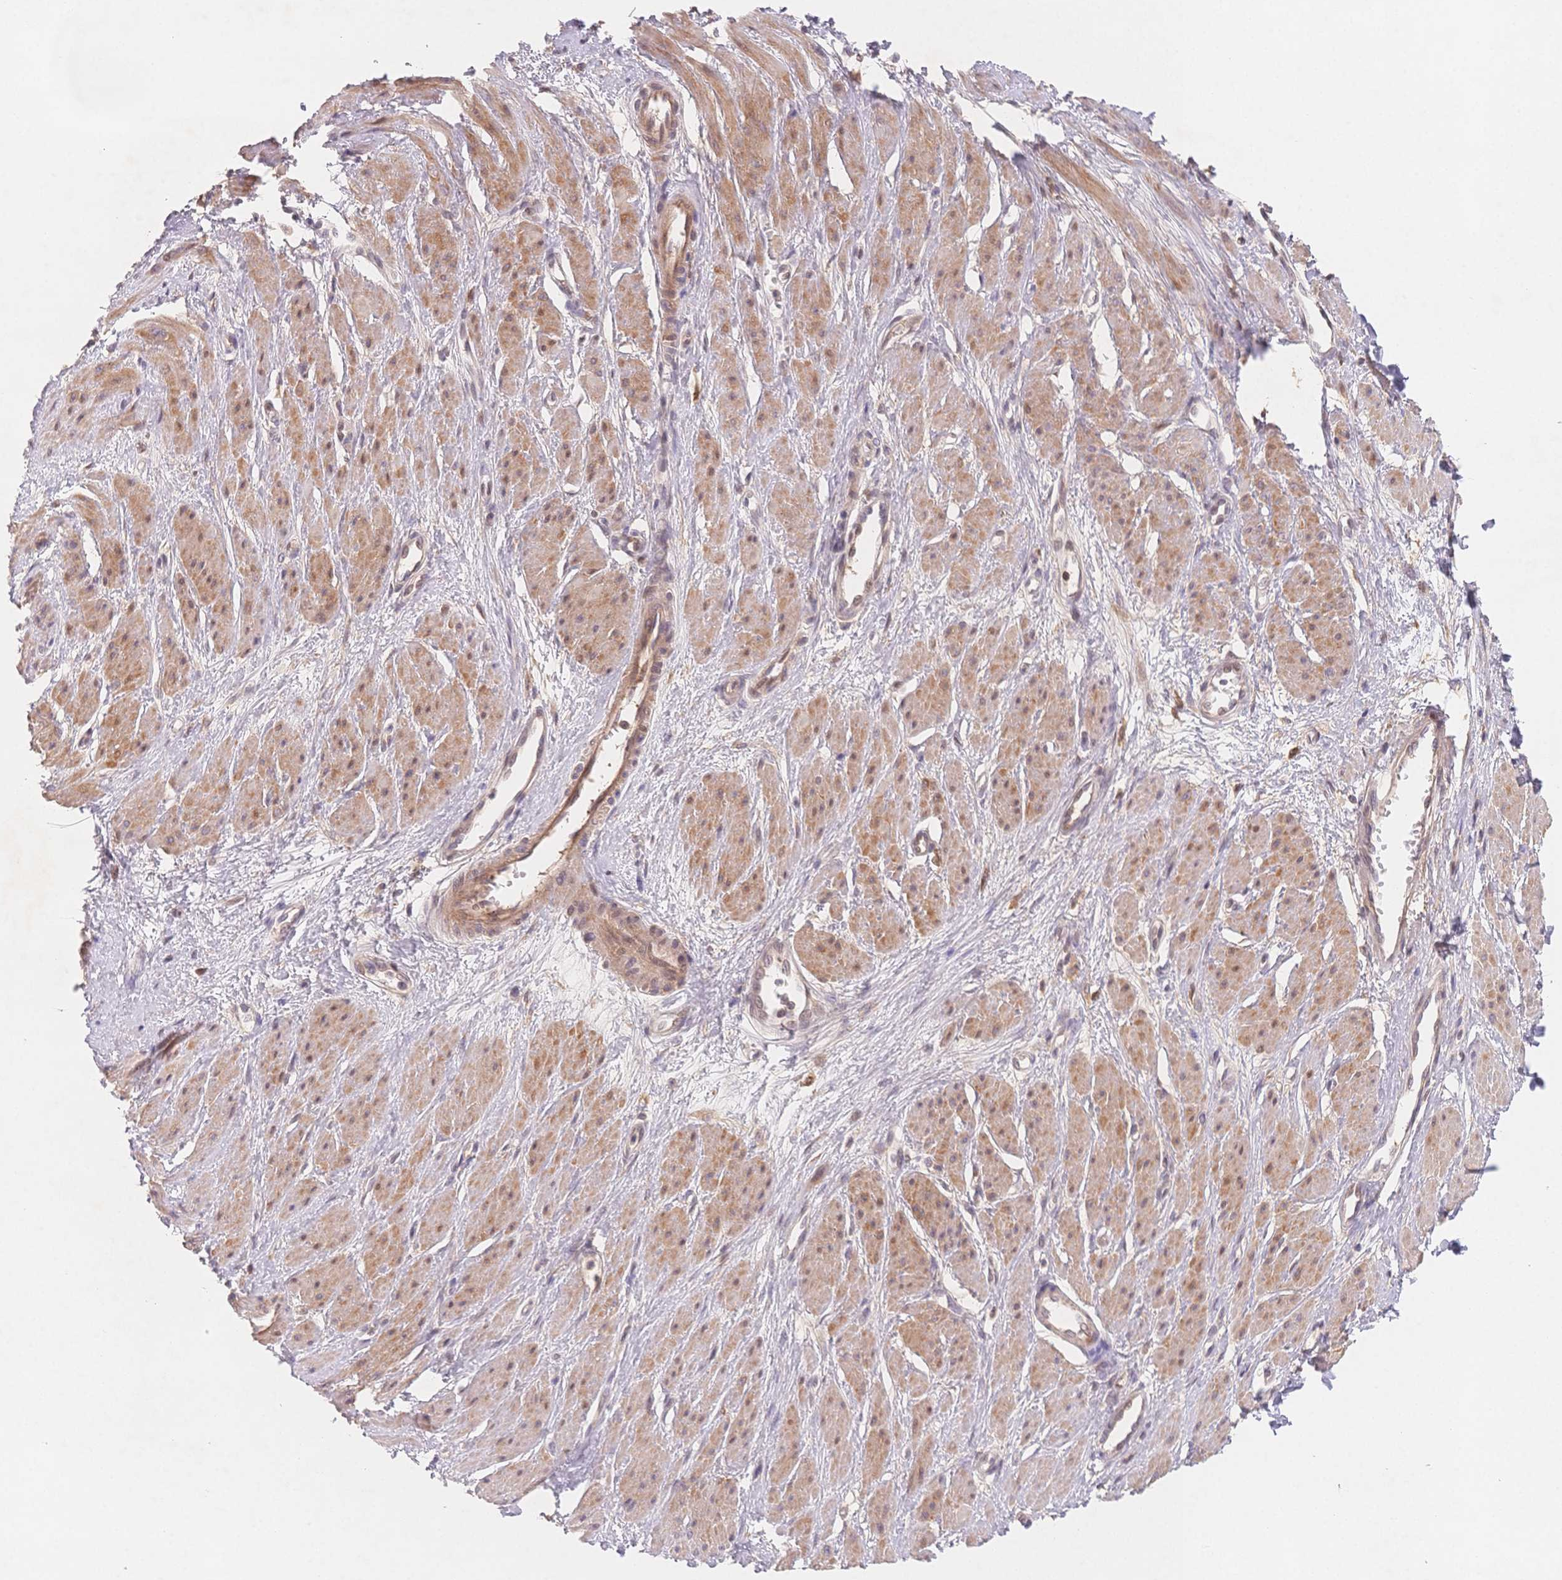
{"staining": {"intensity": "moderate", "quantity": "25%-75%", "location": "cytoplasmic/membranous"}, "tissue": "smooth muscle", "cell_type": "Smooth muscle cells", "image_type": "normal", "snomed": [{"axis": "morphology", "description": "Normal tissue, NOS"}, {"axis": "topography", "description": "Smooth muscle"}, {"axis": "topography", "description": "Uterus"}], "caption": "Immunohistochemistry of benign human smooth muscle demonstrates medium levels of moderate cytoplasmic/membranous positivity in about 25%-75% of smooth muscle cells.", "gene": "C12orf75", "patient": {"sex": "female", "age": 39}}